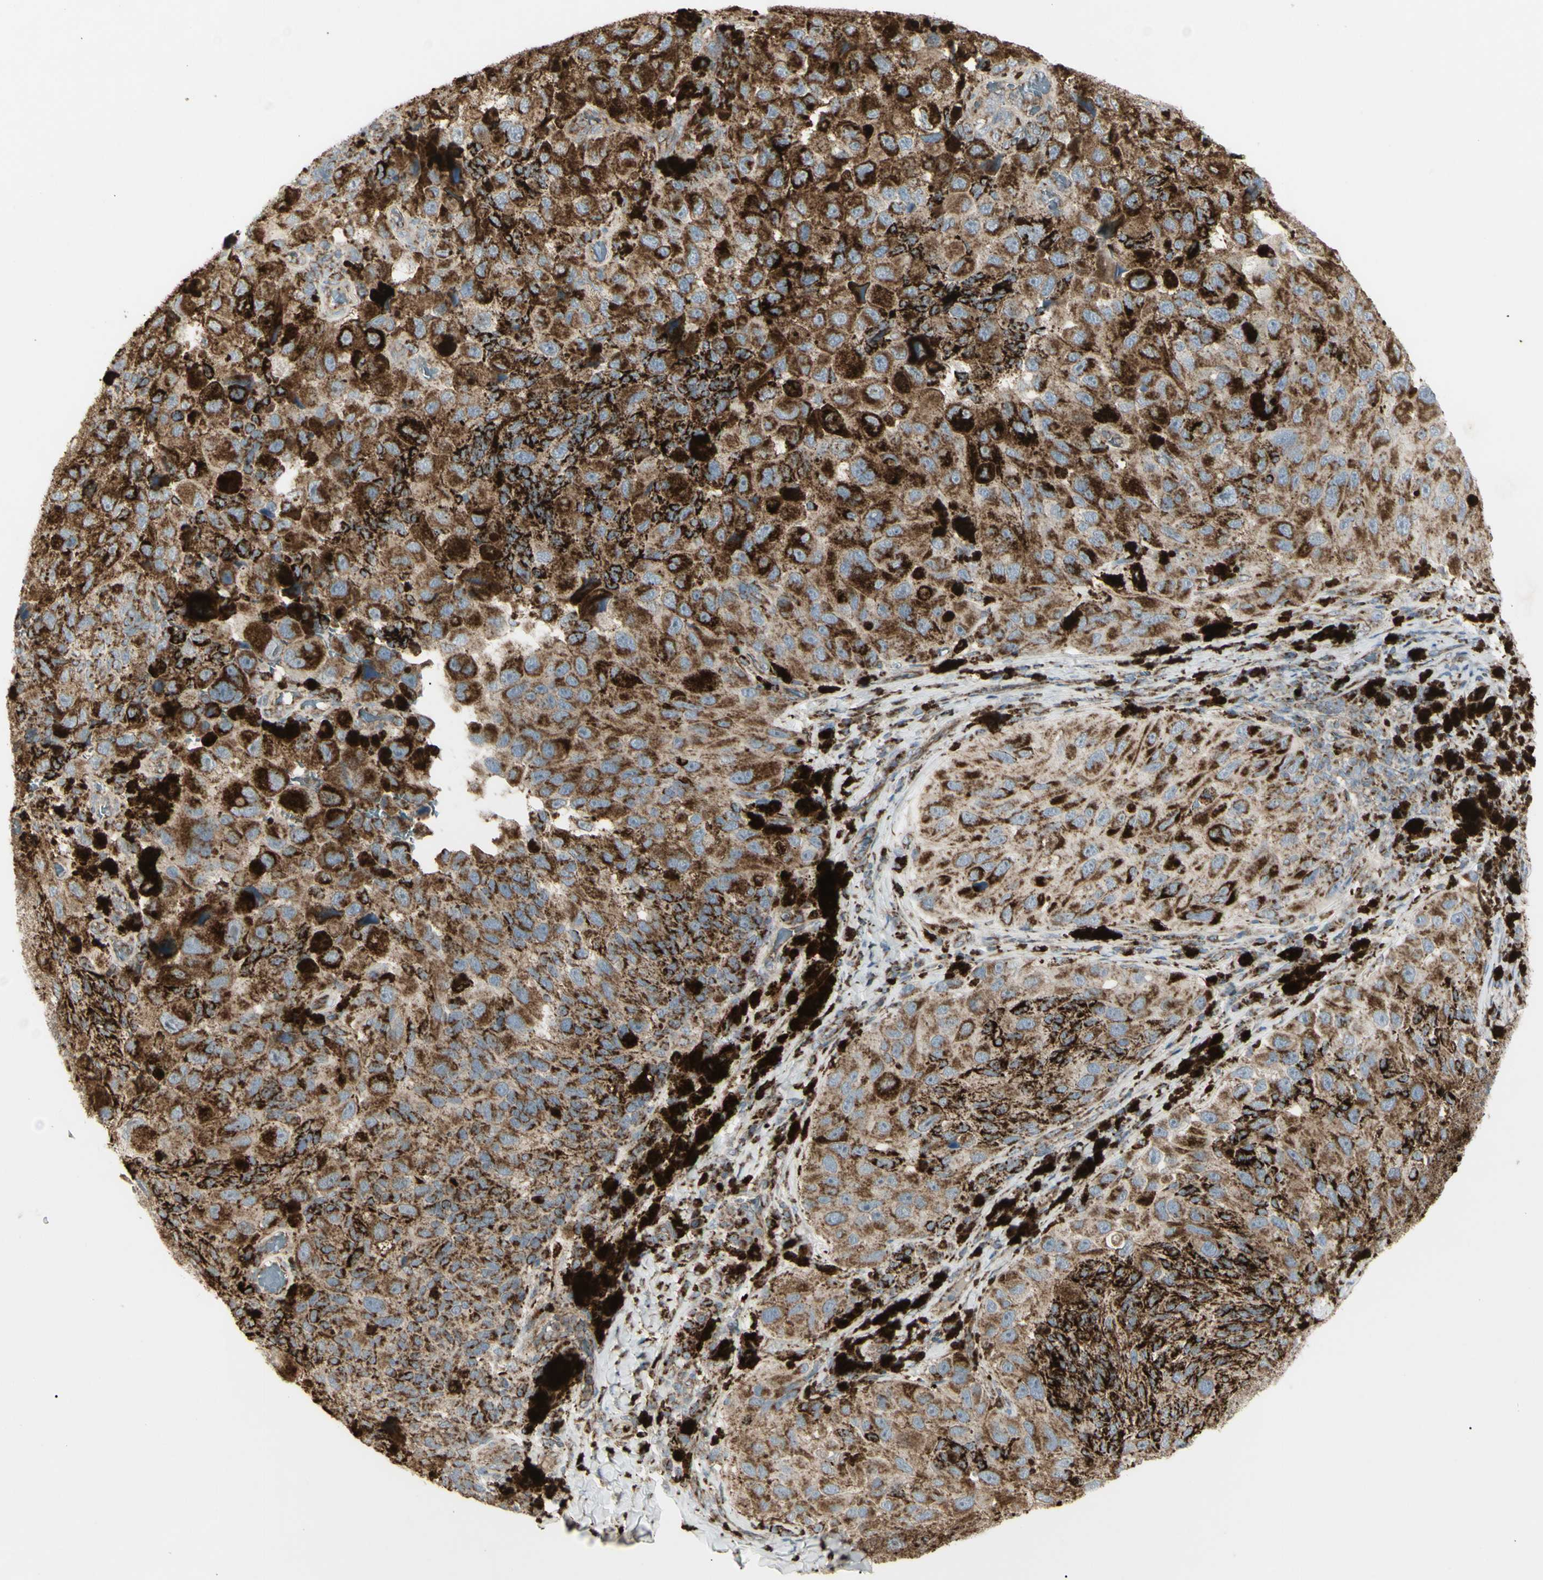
{"staining": {"intensity": "strong", "quantity": ">75%", "location": "cytoplasmic/membranous"}, "tissue": "melanoma", "cell_type": "Tumor cells", "image_type": "cancer", "snomed": [{"axis": "morphology", "description": "Malignant melanoma, NOS"}, {"axis": "topography", "description": "Skin"}], "caption": "Strong cytoplasmic/membranous protein staining is appreciated in about >75% of tumor cells in melanoma.", "gene": "CYB5R1", "patient": {"sex": "female", "age": 73}}